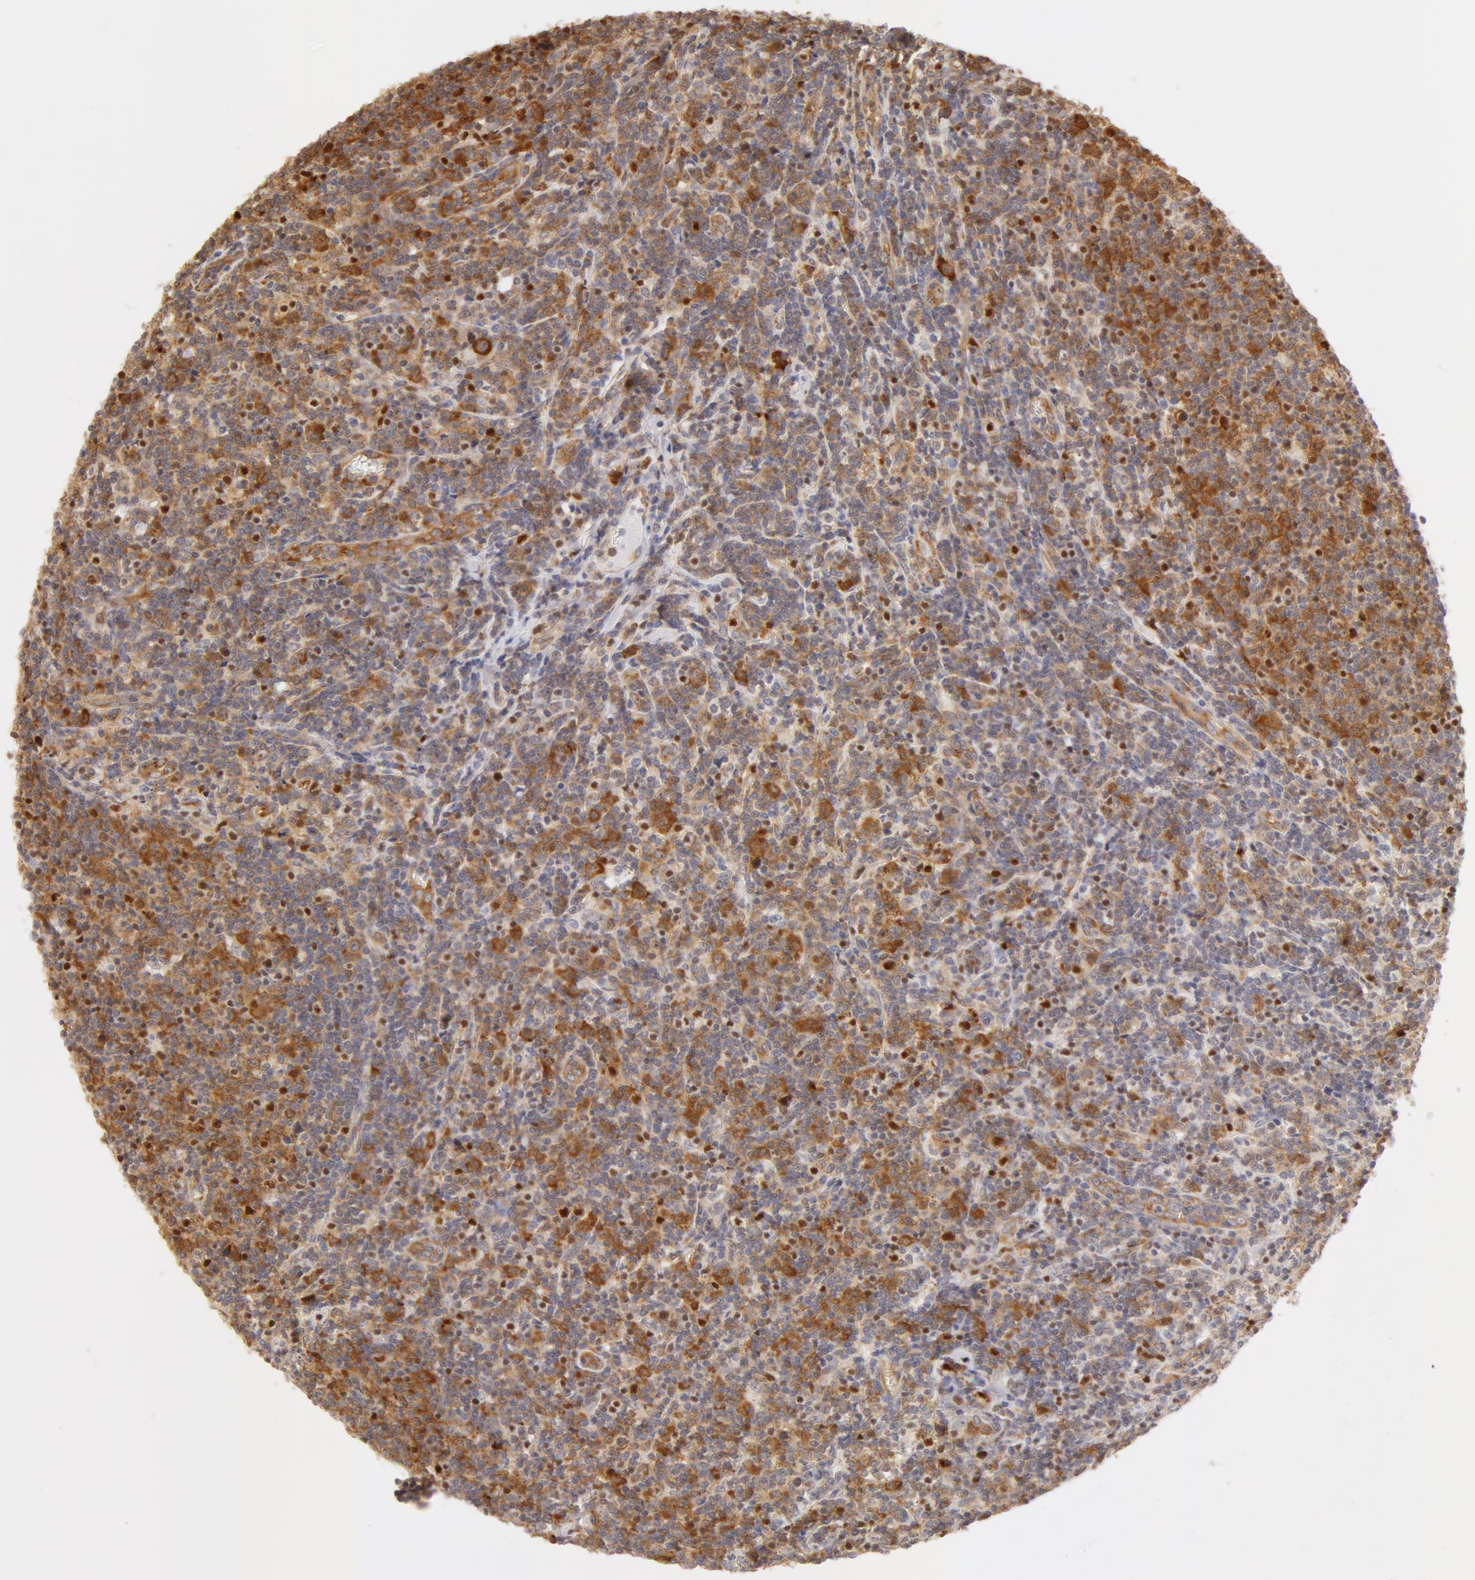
{"staining": {"intensity": "moderate", "quantity": "25%-75%", "location": "cytoplasmic/membranous"}, "tissue": "lymphoma", "cell_type": "Tumor cells", "image_type": "cancer", "snomed": [{"axis": "morphology", "description": "Malignant lymphoma, non-Hodgkin's type, Low grade"}, {"axis": "topography", "description": "Lymph node"}], "caption": "Lymphoma stained with immunohistochemistry (IHC) reveals moderate cytoplasmic/membranous staining in approximately 25%-75% of tumor cells.", "gene": "DDX3Y", "patient": {"sex": "male", "age": 74}}